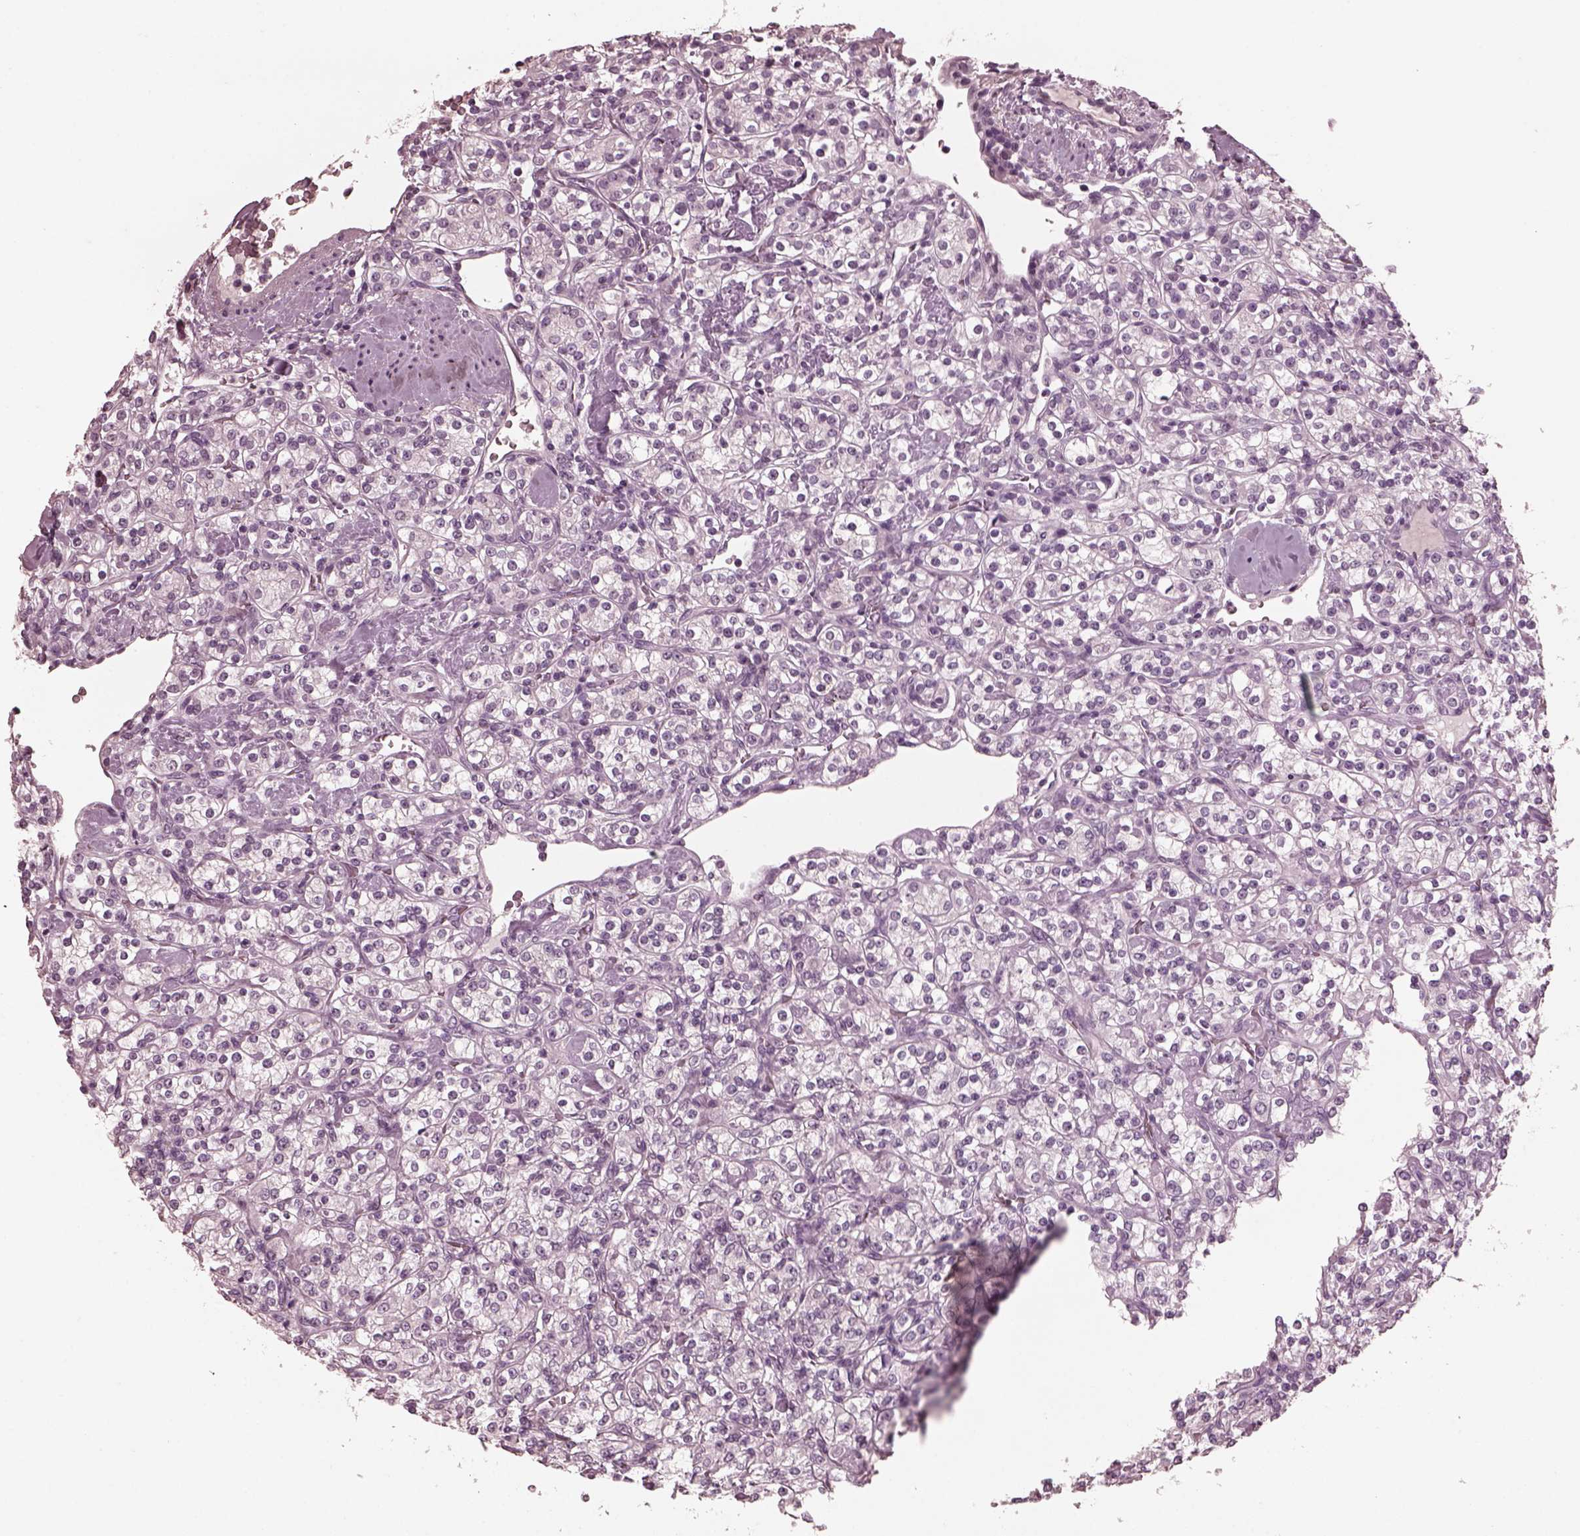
{"staining": {"intensity": "negative", "quantity": "none", "location": "none"}, "tissue": "renal cancer", "cell_type": "Tumor cells", "image_type": "cancer", "snomed": [{"axis": "morphology", "description": "Adenocarcinoma, NOS"}, {"axis": "topography", "description": "Kidney"}], "caption": "Tumor cells show no significant protein positivity in adenocarcinoma (renal). Brightfield microscopy of IHC stained with DAB (3,3'-diaminobenzidine) (brown) and hematoxylin (blue), captured at high magnification.", "gene": "CGA", "patient": {"sex": "male", "age": 77}}